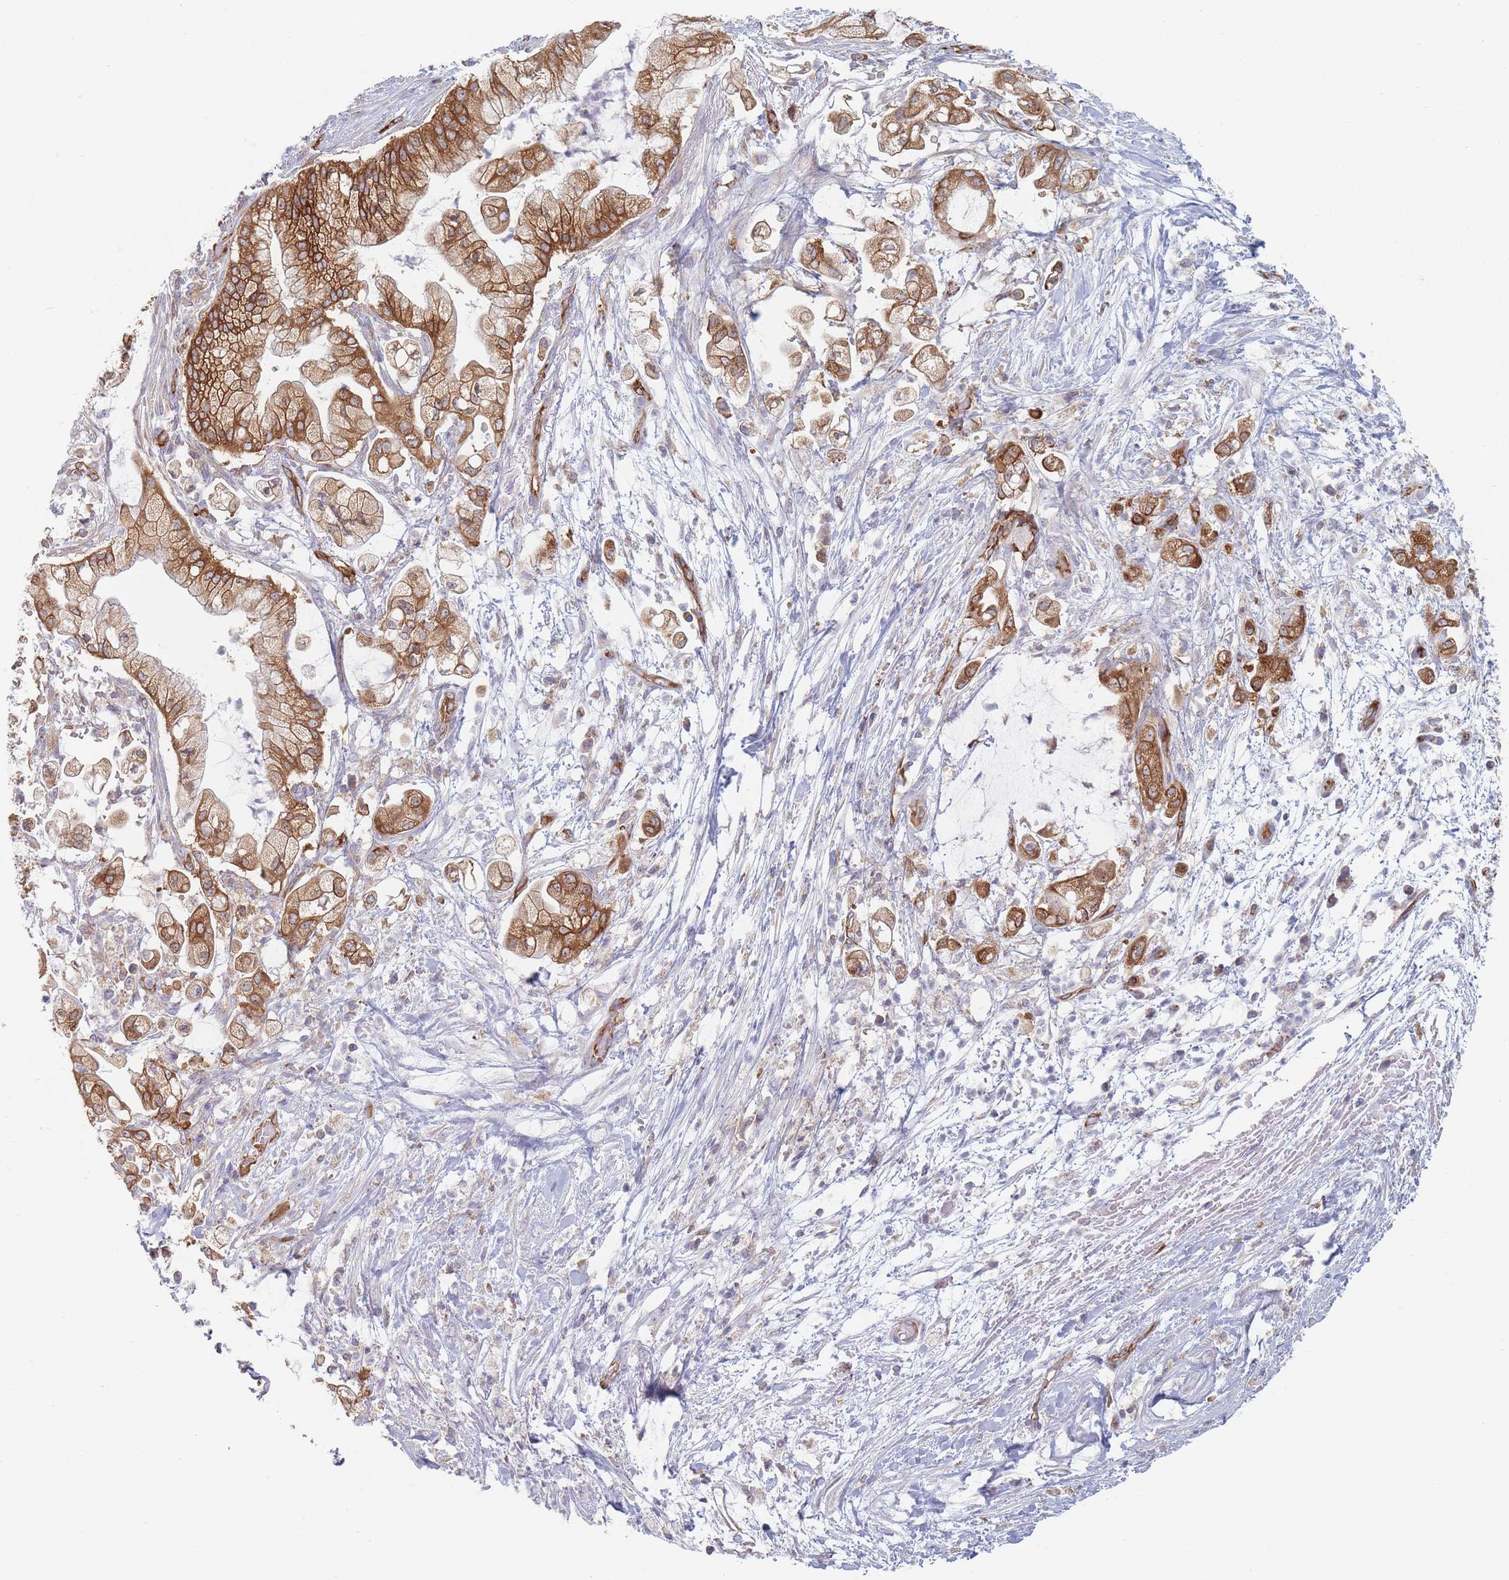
{"staining": {"intensity": "moderate", "quantity": ">75%", "location": "cytoplasmic/membranous"}, "tissue": "pancreatic cancer", "cell_type": "Tumor cells", "image_type": "cancer", "snomed": [{"axis": "morphology", "description": "Adenocarcinoma, NOS"}, {"axis": "topography", "description": "Pancreas"}], "caption": "DAB (3,3'-diaminobenzidine) immunohistochemical staining of human pancreatic adenocarcinoma reveals moderate cytoplasmic/membranous protein positivity in about >75% of tumor cells.", "gene": "MAP1S", "patient": {"sex": "female", "age": 69}}